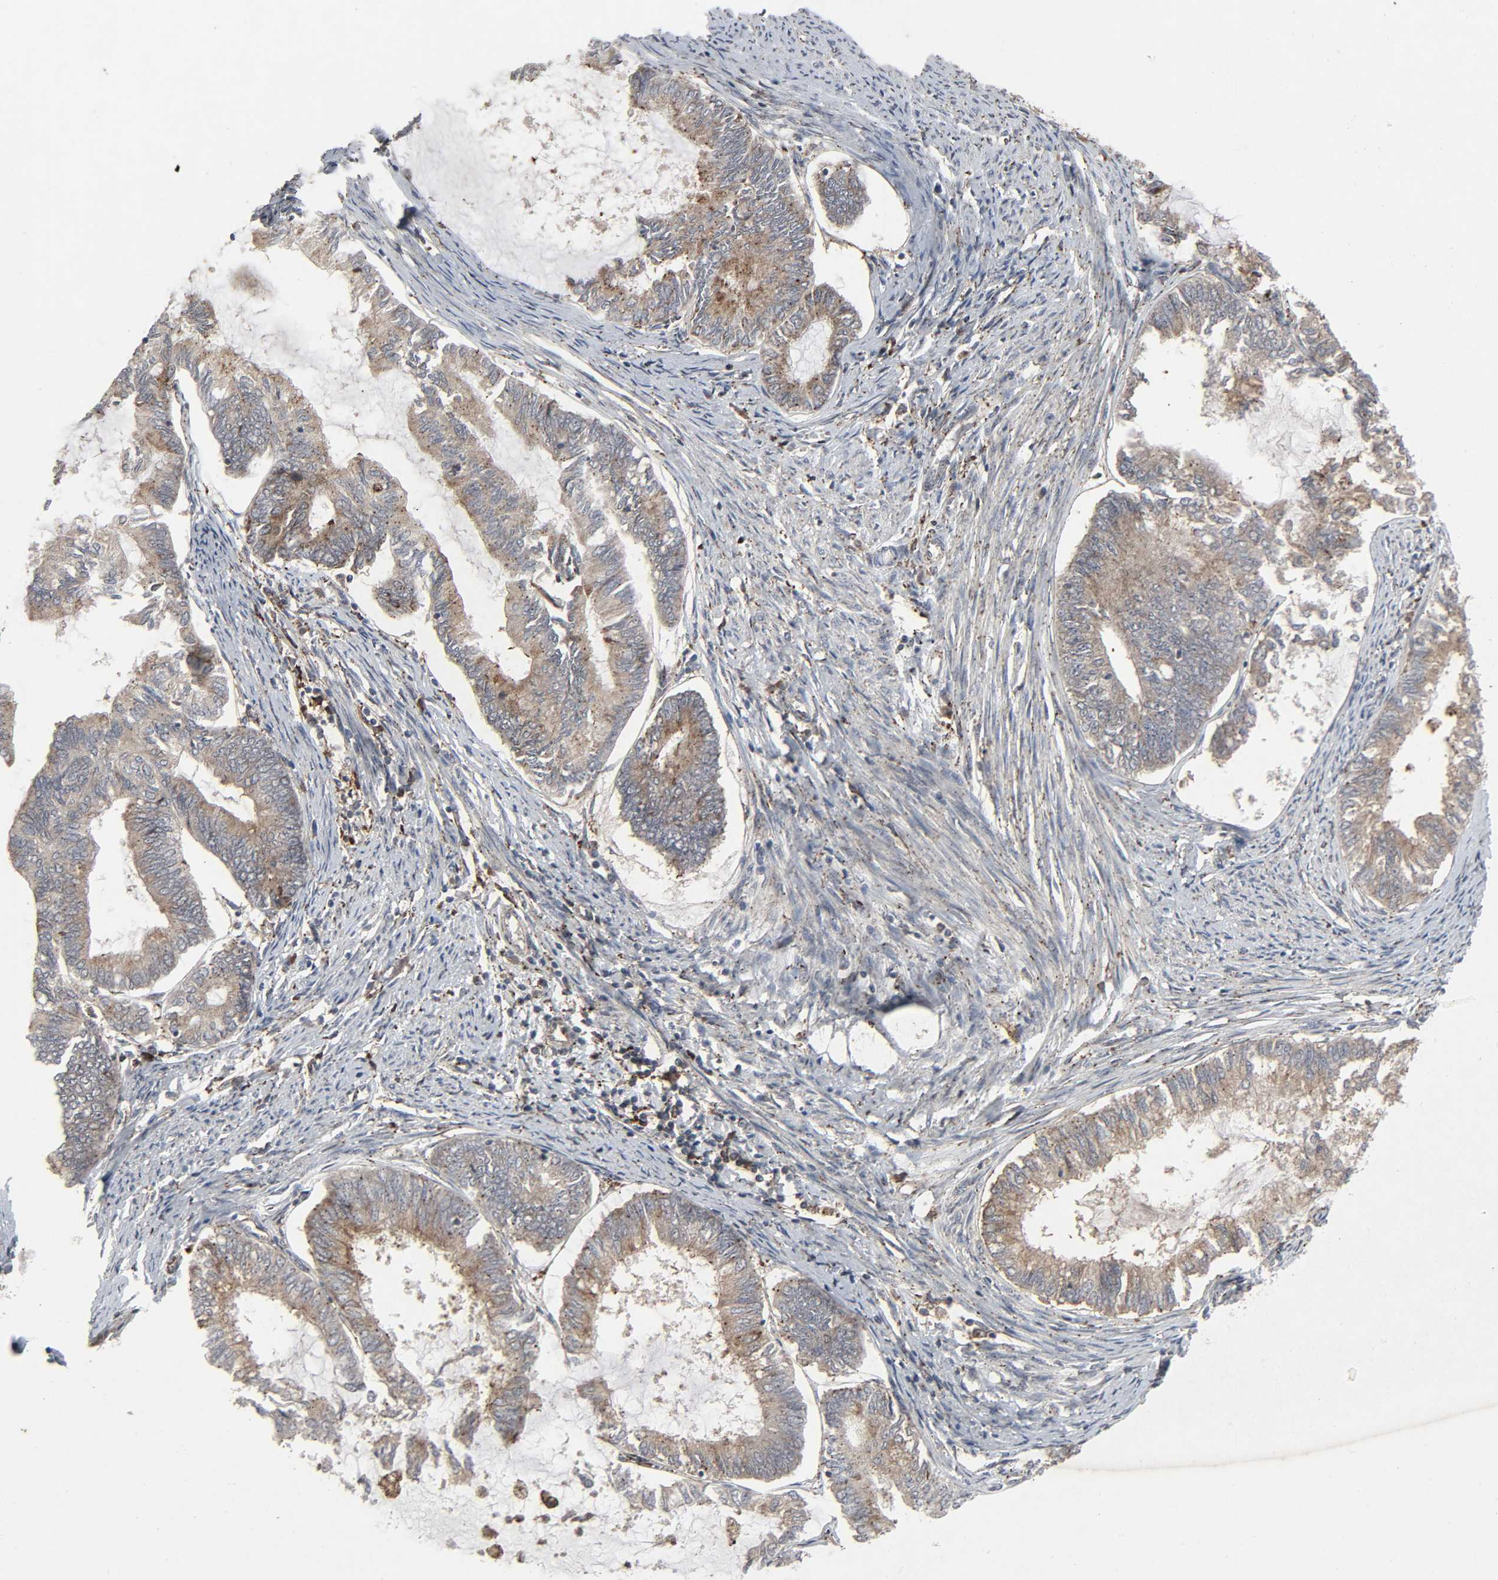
{"staining": {"intensity": "weak", "quantity": ">75%", "location": "cytoplasmic/membranous"}, "tissue": "endometrial cancer", "cell_type": "Tumor cells", "image_type": "cancer", "snomed": [{"axis": "morphology", "description": "Adenocarcinoma, NOS"}, {"axis": "topography", "description": "Endometrium"}], "caption": "The micrograph demonstrates immunohistochemical staining of endometrial cancer (adenocarcinoma). There is weak cytoplasmic/membranous staining is seen in about >75% of tumor cells.", "gene": "ADCY4", "patient": {"sex": "female", "age": 86}}